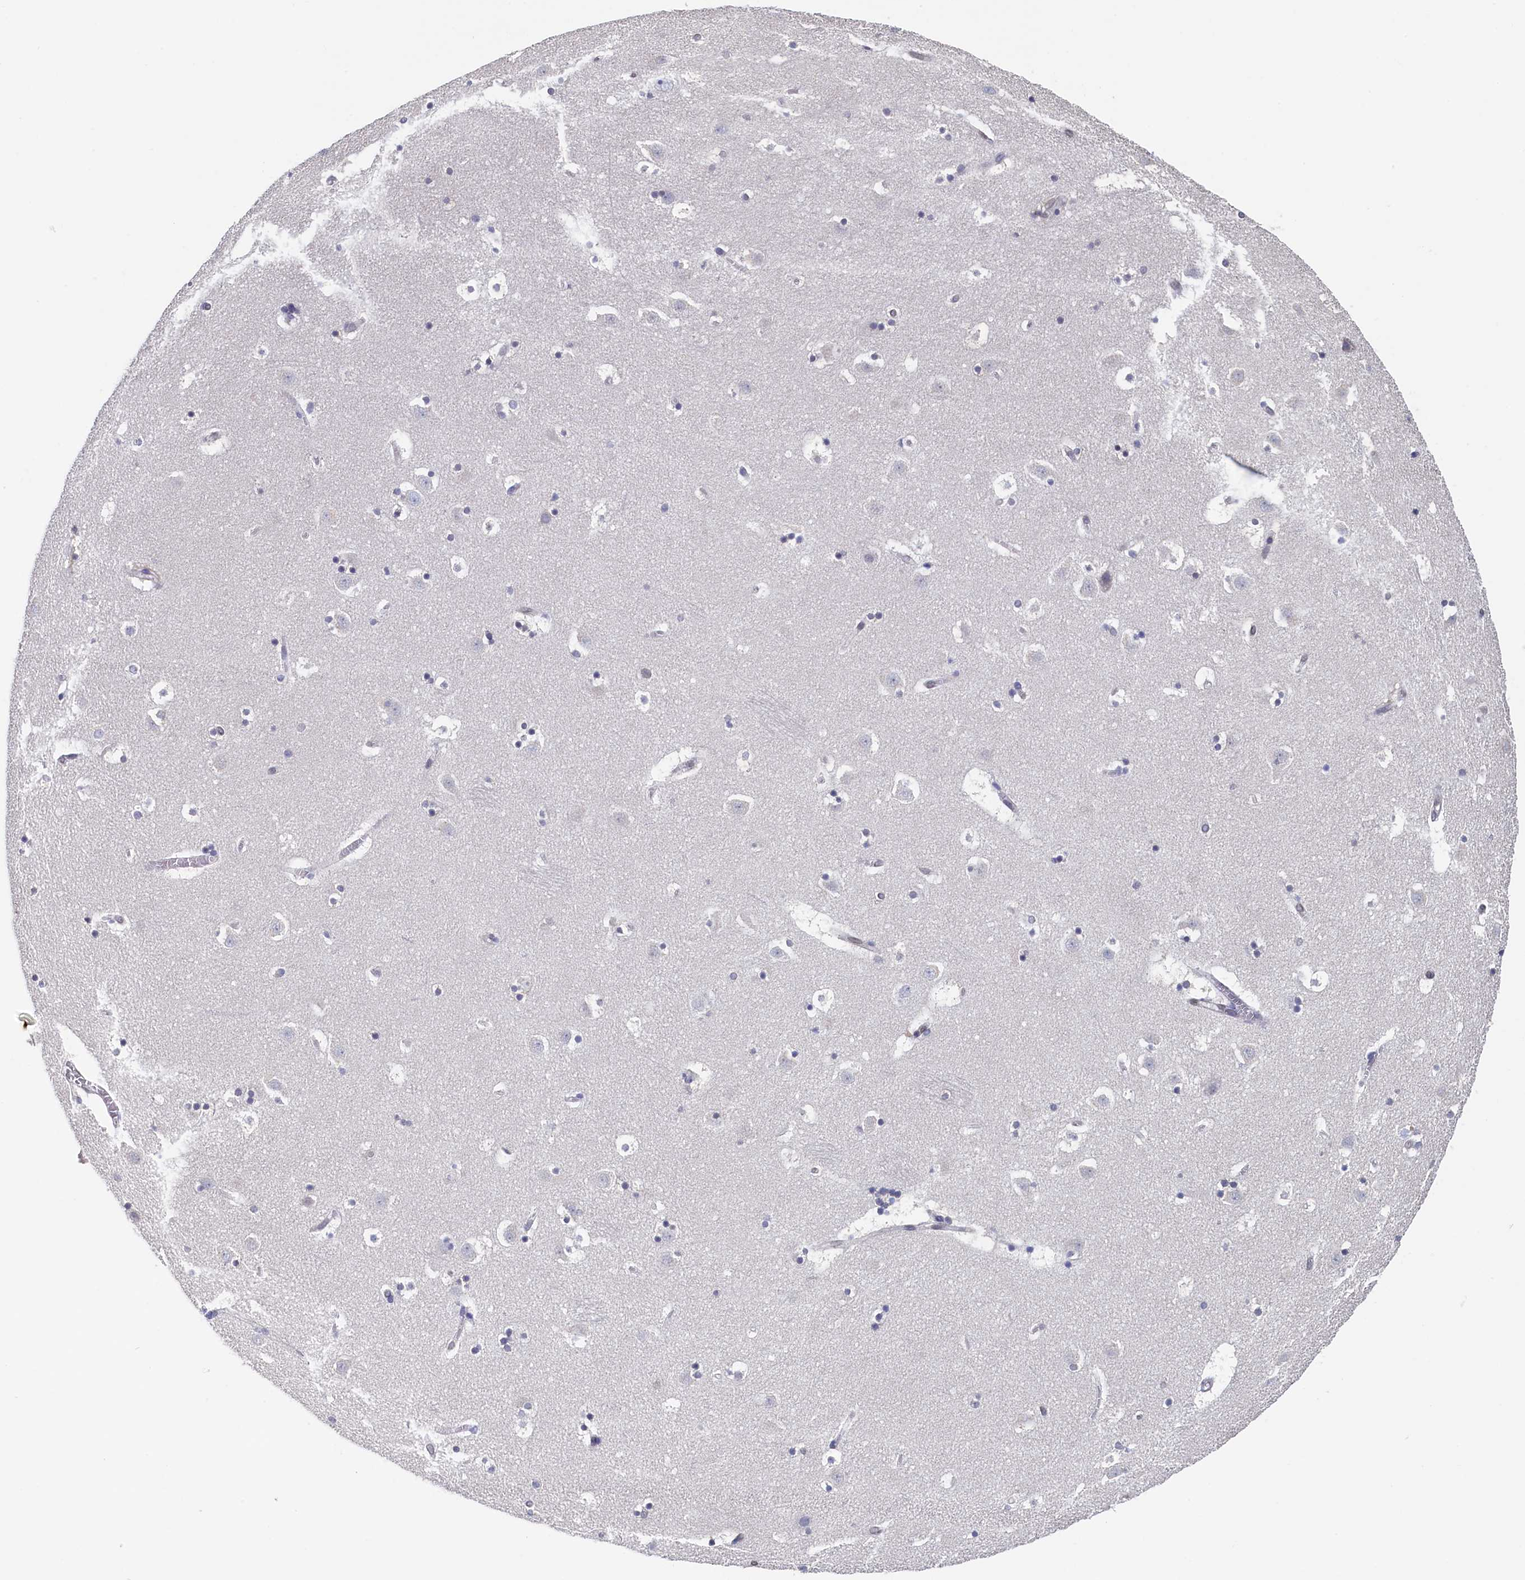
{"staining": {"intensity": "negative", "quantity": "none", "location": "none"}, "tissue": "caudate", "cell_type": "Glial cells", "image_type": "normal", "snomed": [{"axis": "morphology", "description": "Normal tissue, NOS"}, {"axis": "topography", "description": "Lateral ventricle wall"}], "caption": "The micrograph displays no staining of glial cells in normal caudate.", "gene": "C11orf54", "patient": {"sex": "male", "age": 45}}